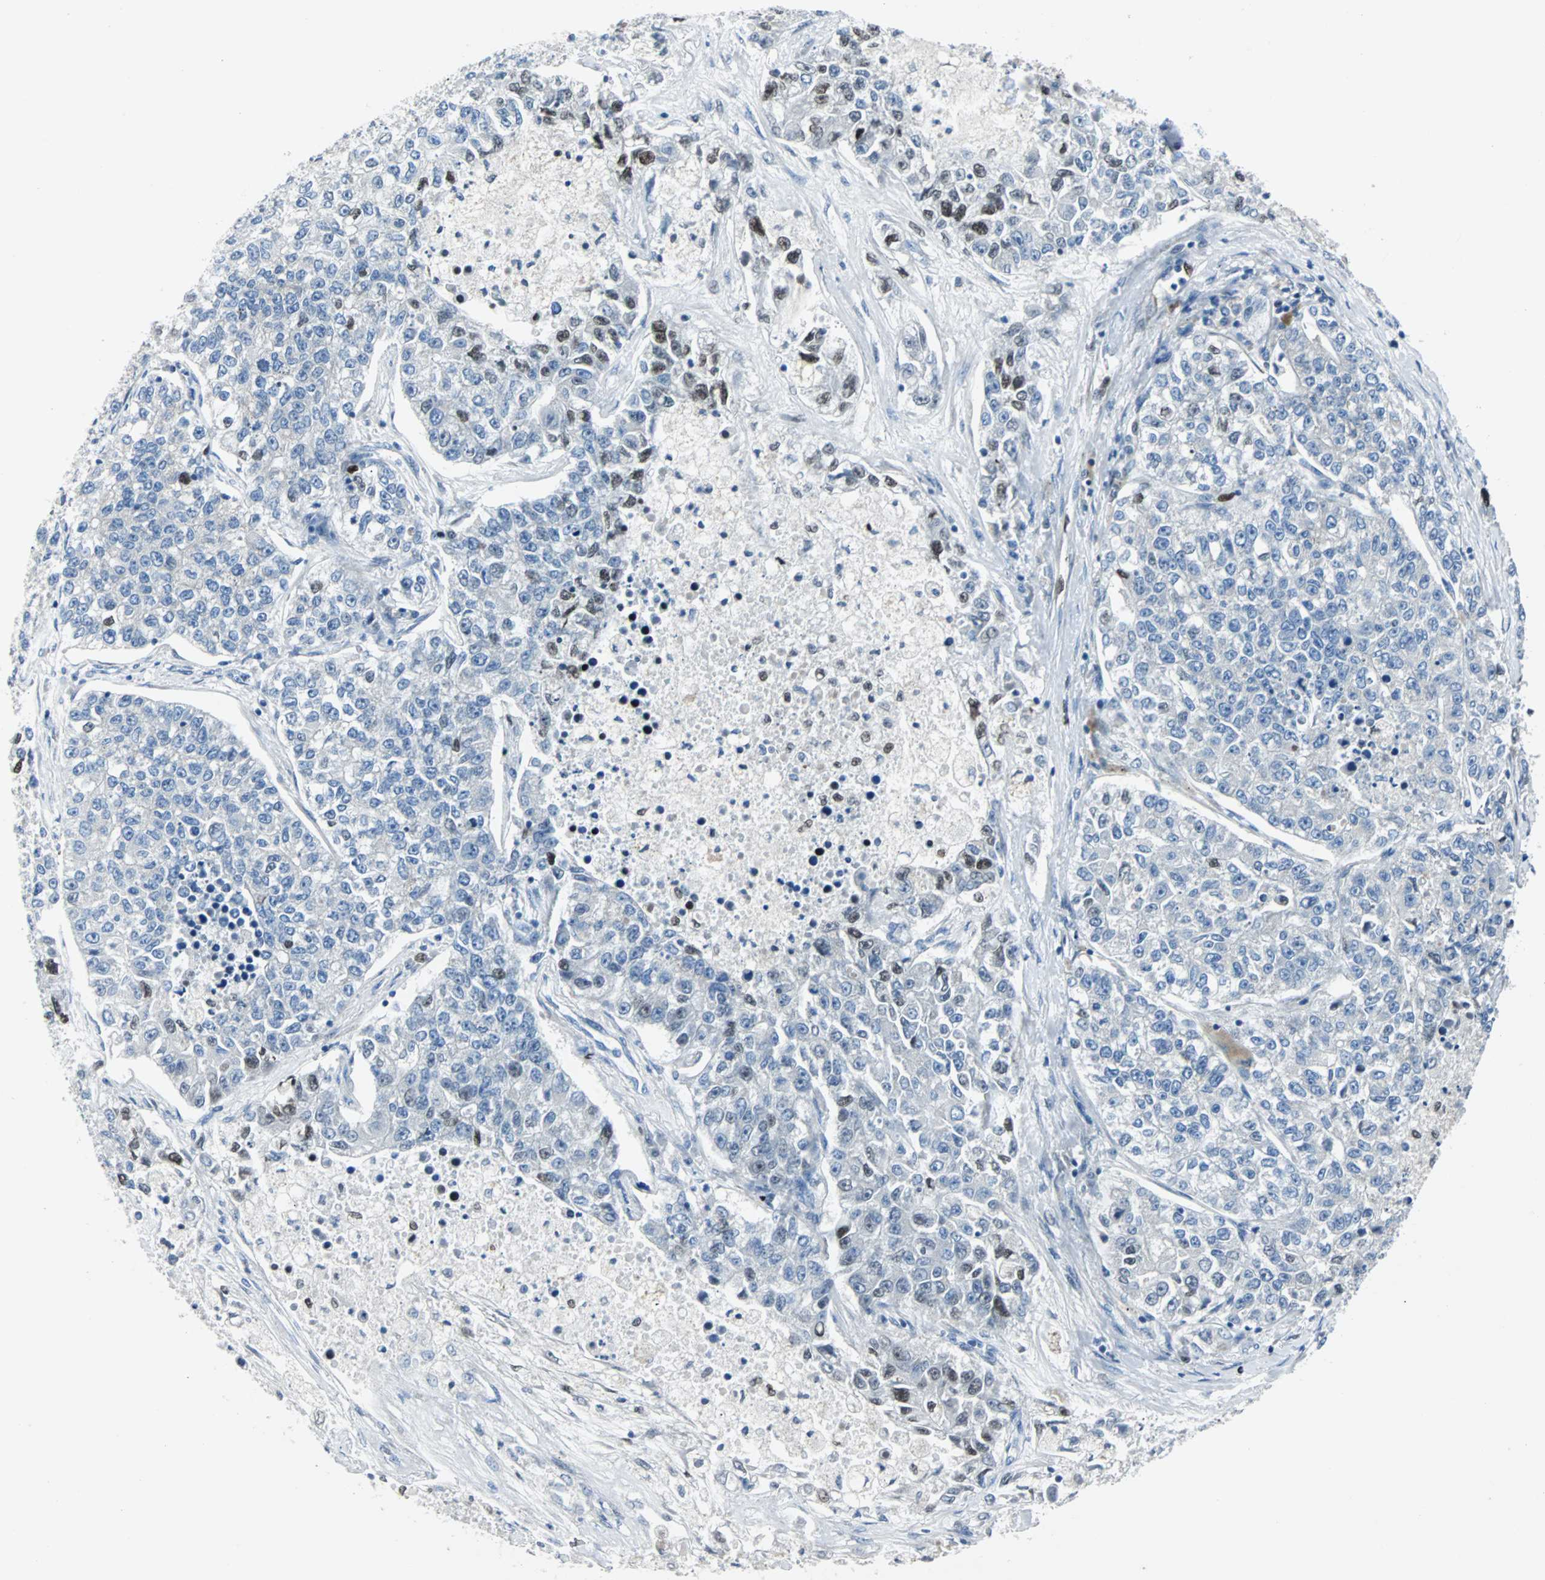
{"staining": {"intensity": "weak", "quantity": "<25%", "location": "nuclear"}, "tissue": "lung cancer", "cell_type": "Tumor cells", "image_type": "cancer", "snomed": [{"axis": "morphology", "description": "Adenocarcinoma, NOS"}, {"axis": "topography", "description": "Lung"}], "caption": "Photomicrograph shows no protein positivity in tumor cells of lung adenocarcinoma tissue. (Stains: DAB (3,3'-diaminobenzidine) immunohistochemistry with hematoxylin counter stain, Microscopy: brightfield microscopy at high magnification).", "gene": "BBC3", "patient": {"sex": "male", "age": 49}}